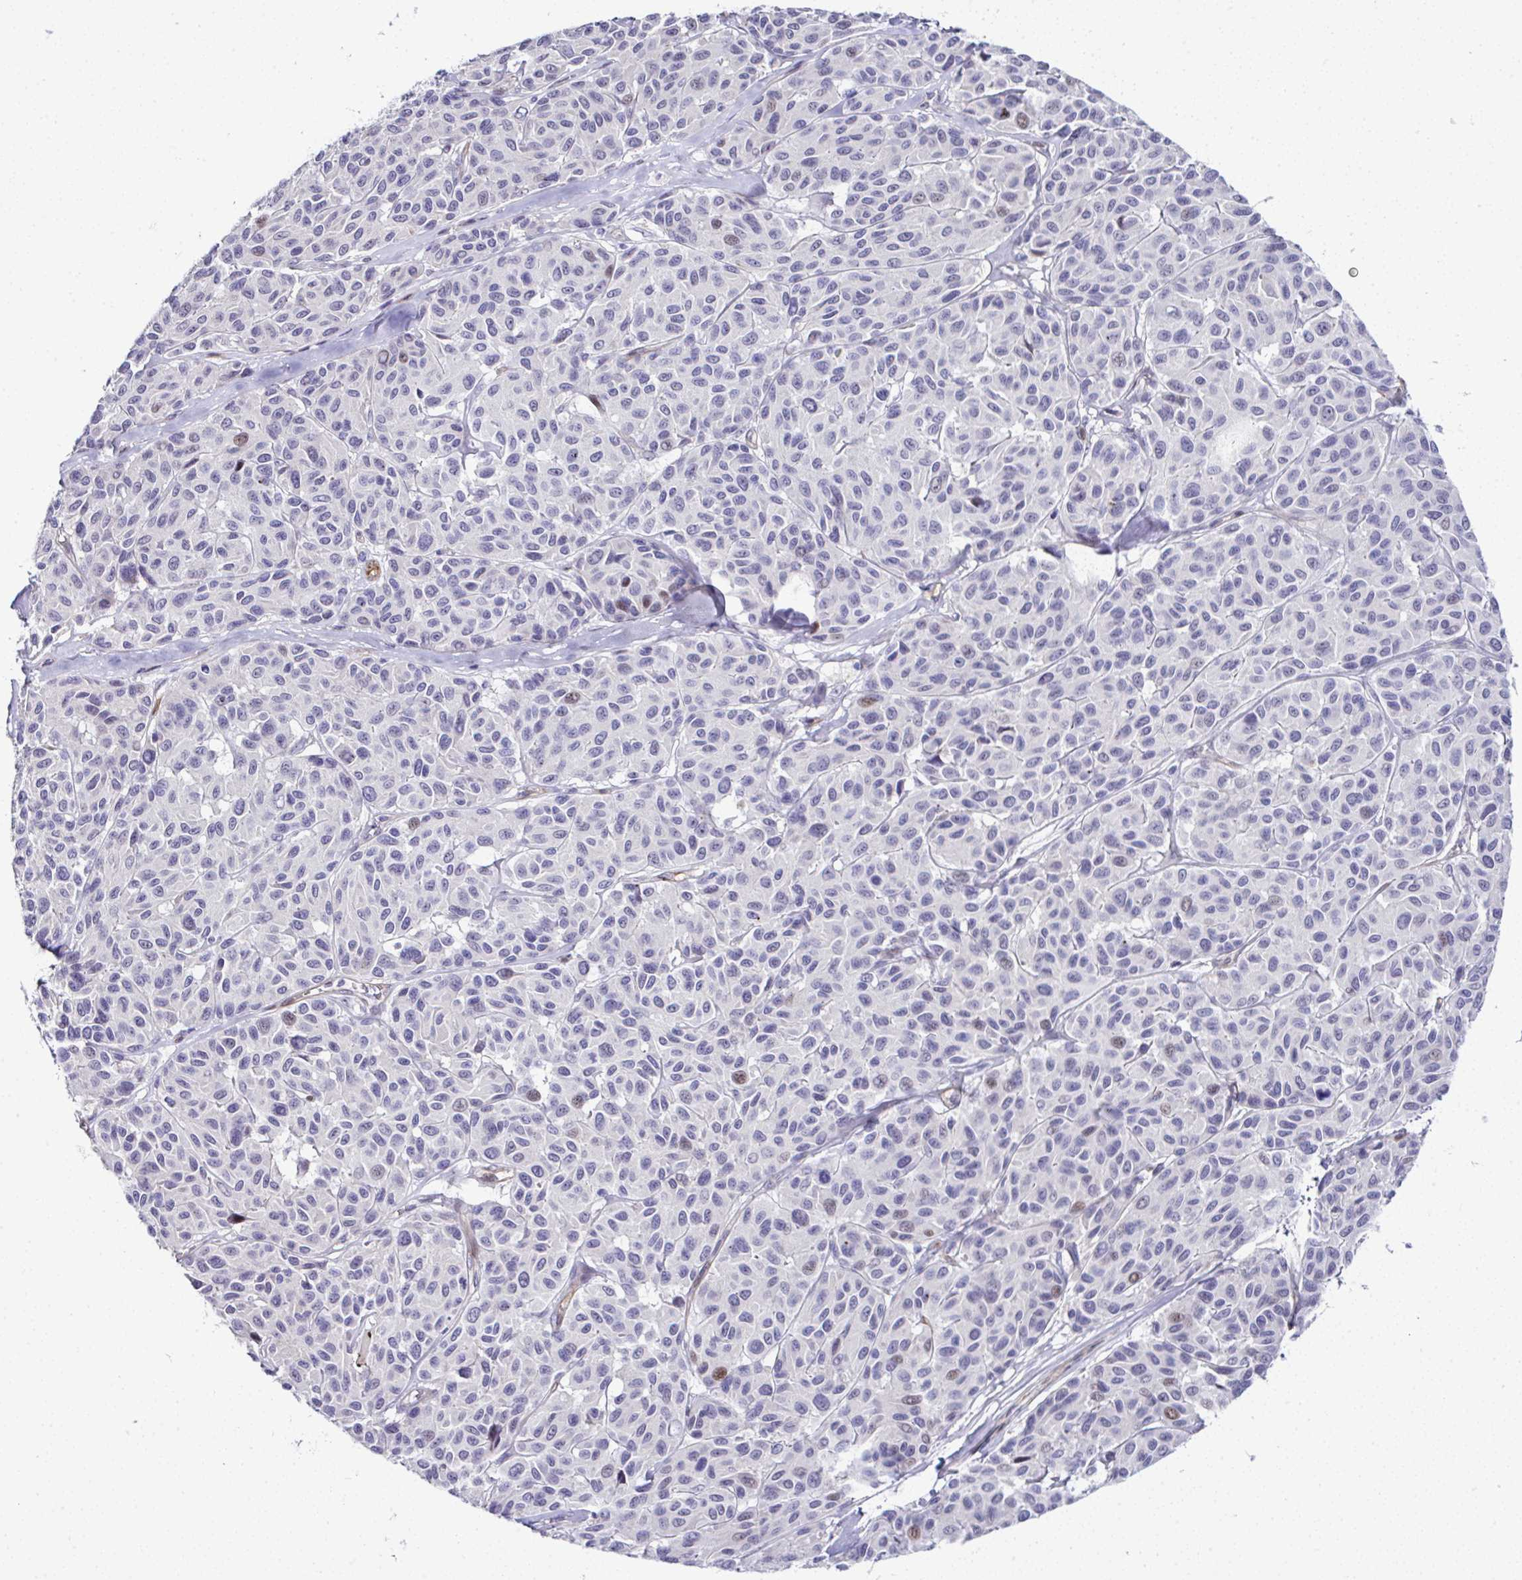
{"staining": {"intensity": "moderate", "quantity": "<25%", "location": "nuclear"}, "tissue": "melanoma", "cell_type": "Tumor cells", "image_type": "cancer", "snomed": [{"axis": "morphology", "description": "Malignant melanoma, NOS"}, {"axis": "topography", "description": "Skin"}], "caption": "Melanoma tissue exhibits moderate nuclear staining in about <25% of tumor cells", "gene": "FBXO34", "patient": {"sex": "female", "age": 66}}